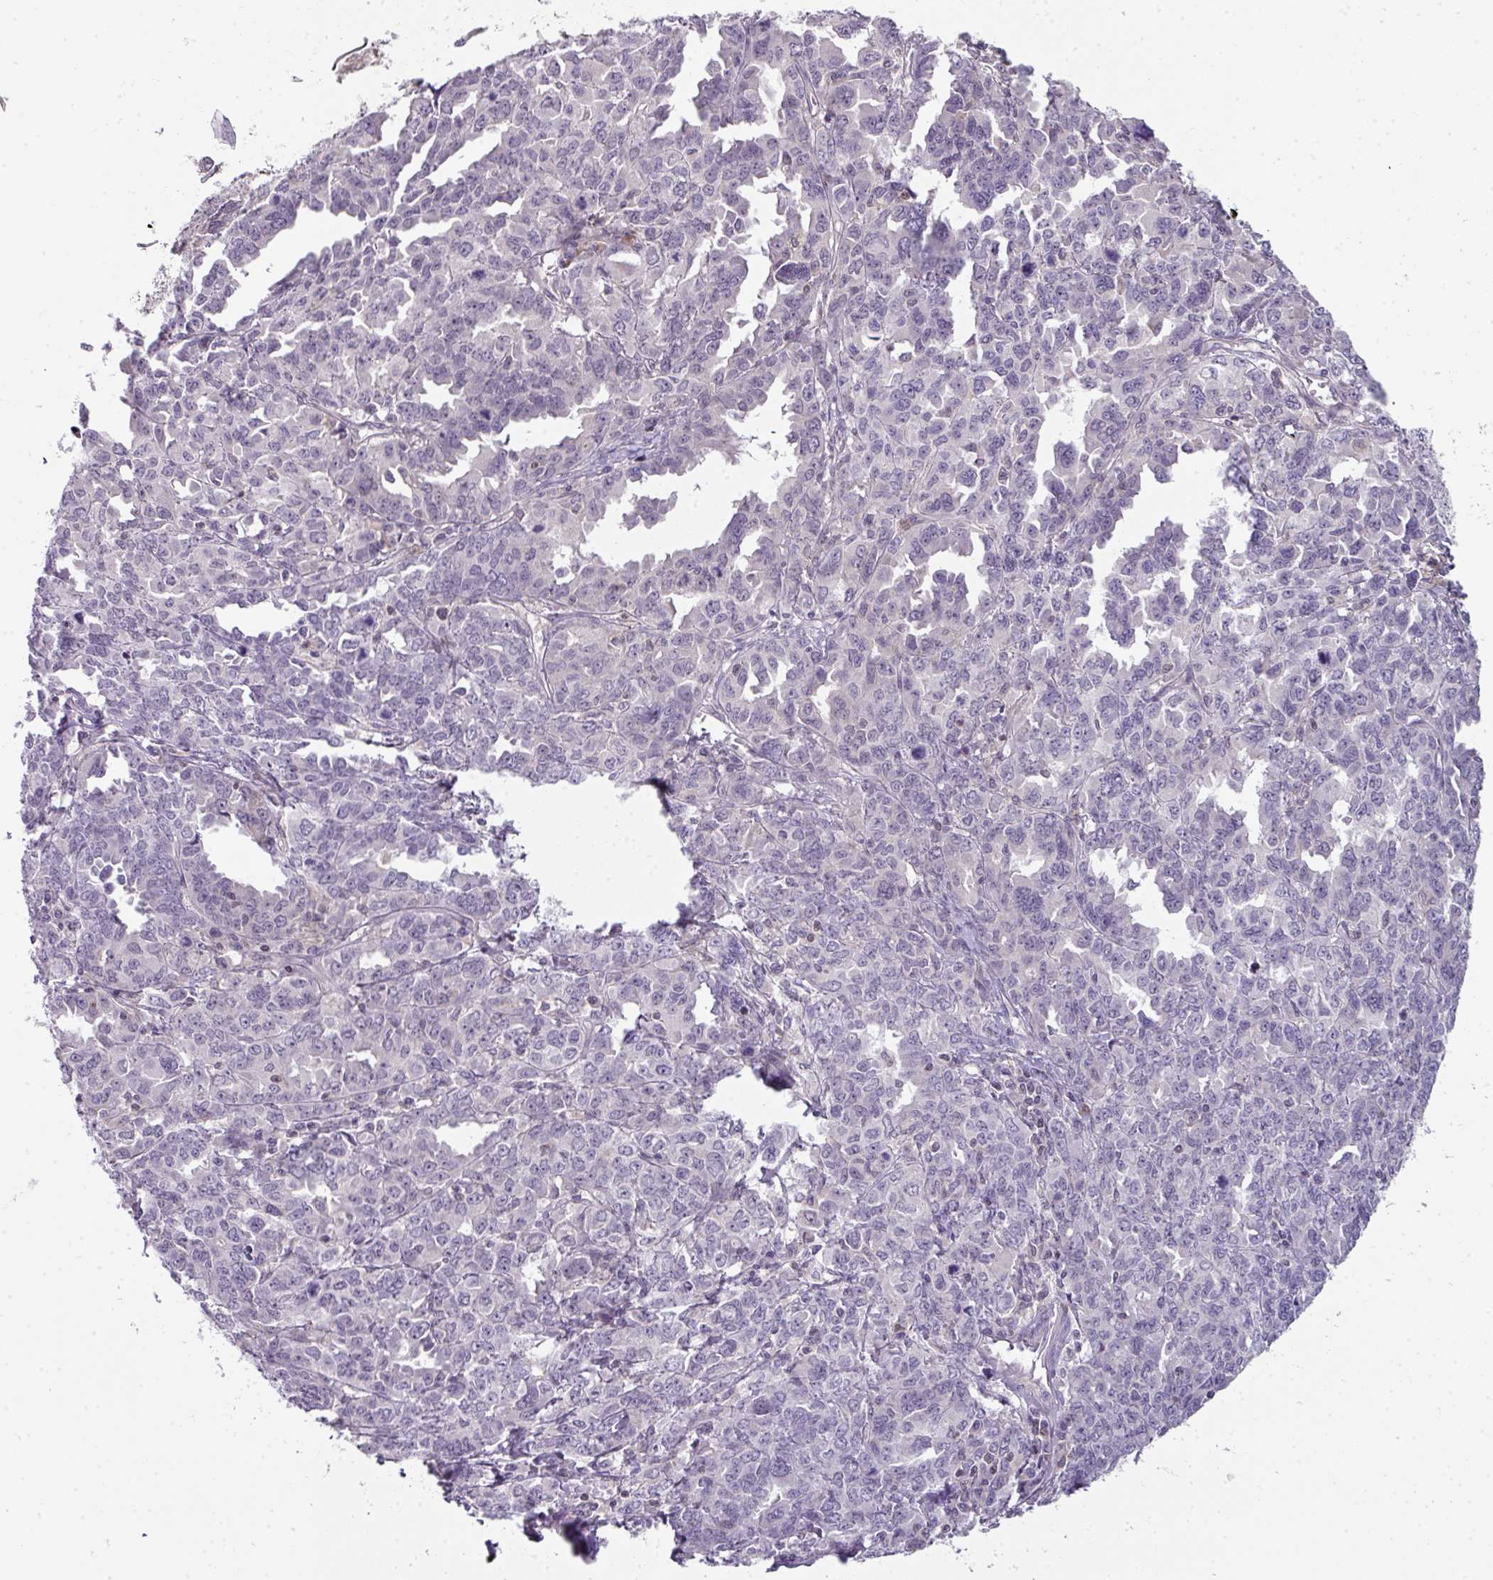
{"staining": {"intensity": "negative", "quantity": "none", "location": "none"}, "tissue": "ovarian cancer", "cell_type": "Tumor cells", "image_type": "cancer", "snomed": [{"axis": "morphology", "description": "Adenocarcinoma, NOS"}, {"axis": "morphology", "description": "Carcinoma, endometroid"}, {"axis": "topography", "description": "Ovary"}], "caption": "Immunohistochemistry of ovarian cancer (adenocarcinoma) exhibits no staining in tumor cells.", "gene": "STAT5A", "patient": {"sex": "female", "age": 72}}